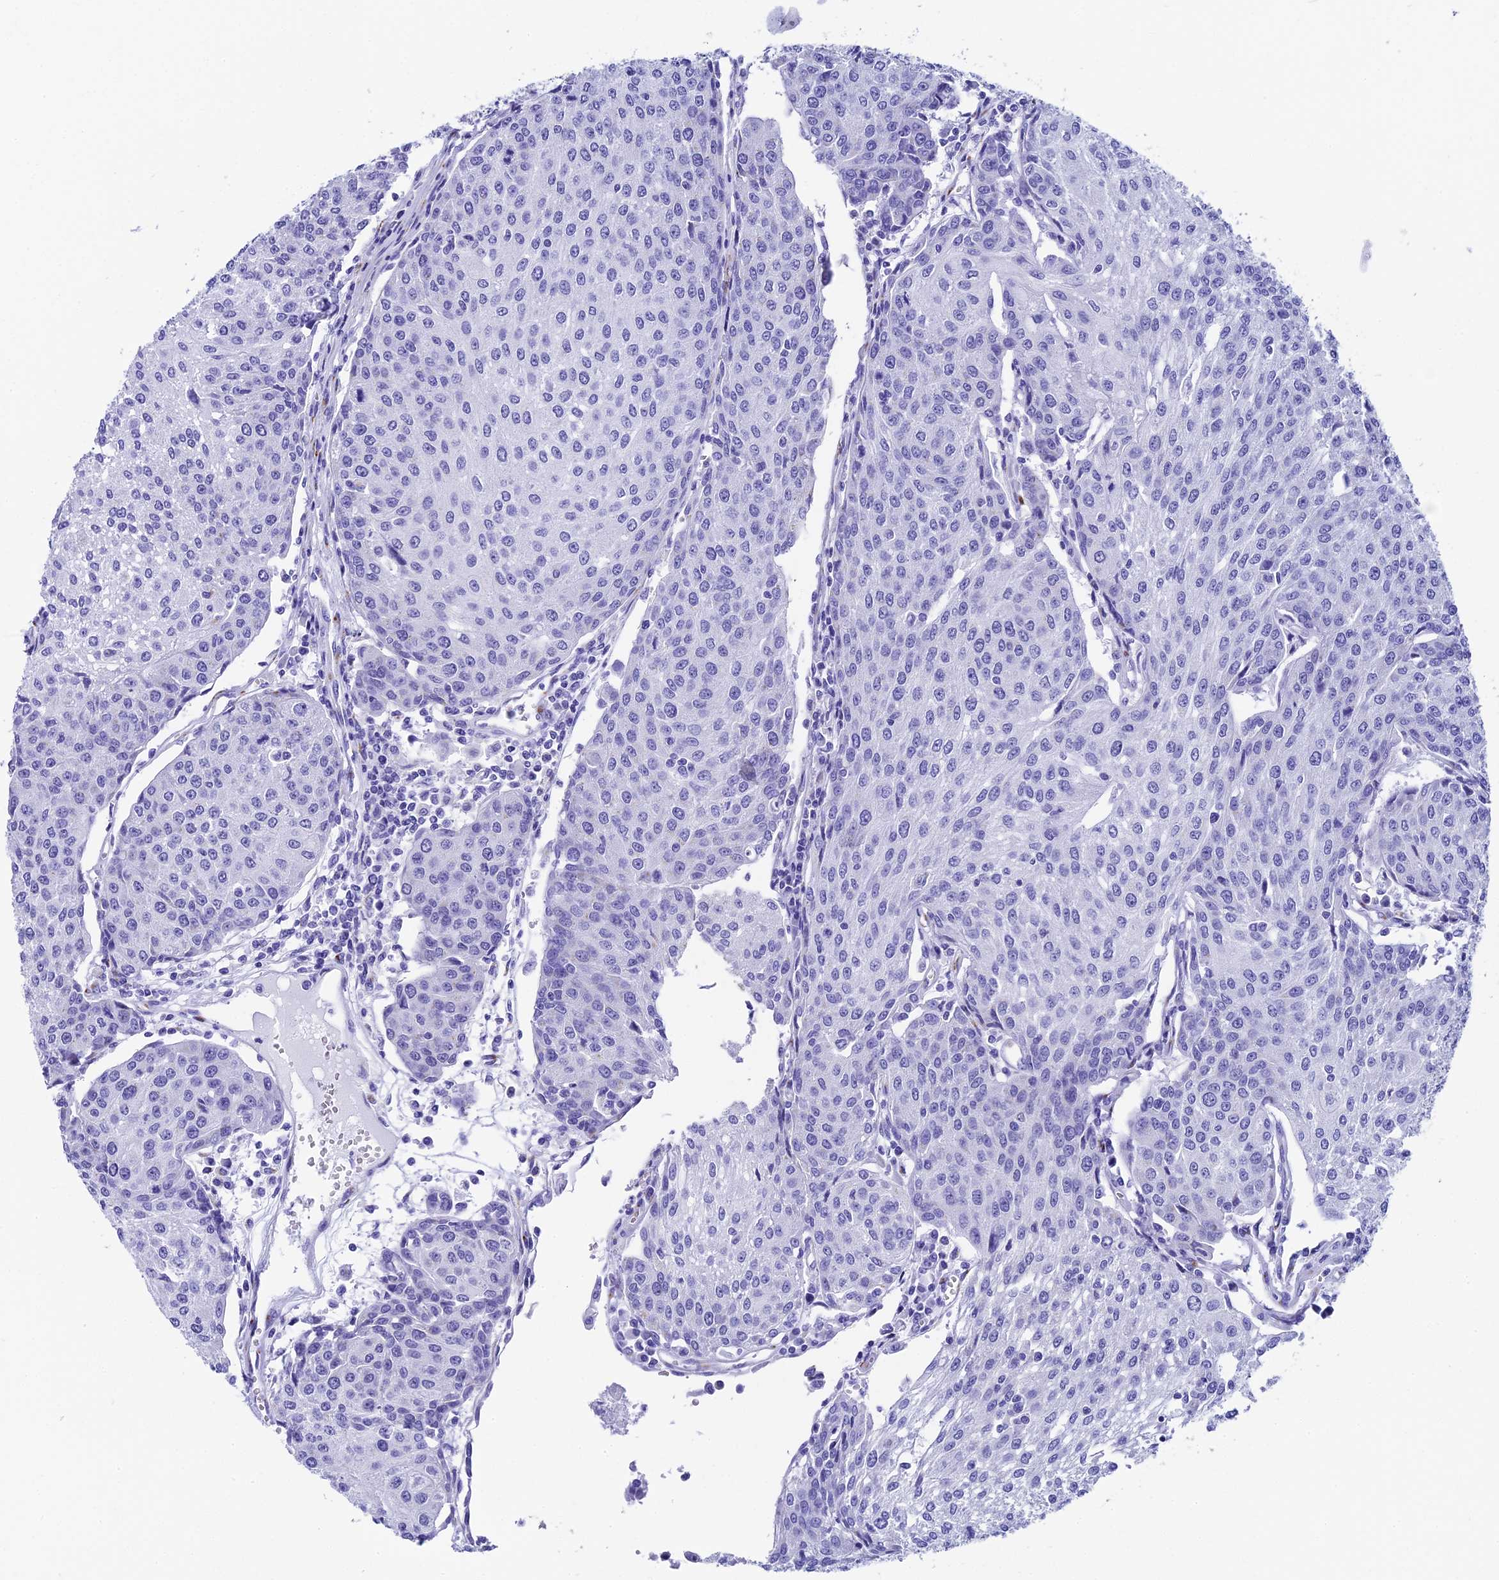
{"staining": {"intensity": "negative", "quantity": "none", "location": "none"}, "tissue": "urothelial cancer", "cell_type": "Tumor cells", "image_type": "cancer", "snomed": [{"axis": "morphology", "description": "Urothelial carcinoma, High grade"}, {"axis": "topography", "description": "Urinary bladder"}], "caption": "High magnification brightfield microscopy of urothelial cancer stained with DAB (3,3'-diaminobenzidine) (brown) and counterstained with hematoxylin (blue): tumor cells show no significant positivity.", "gene": "AP3B2", "patient": {"sex": "female", "age": 85}}